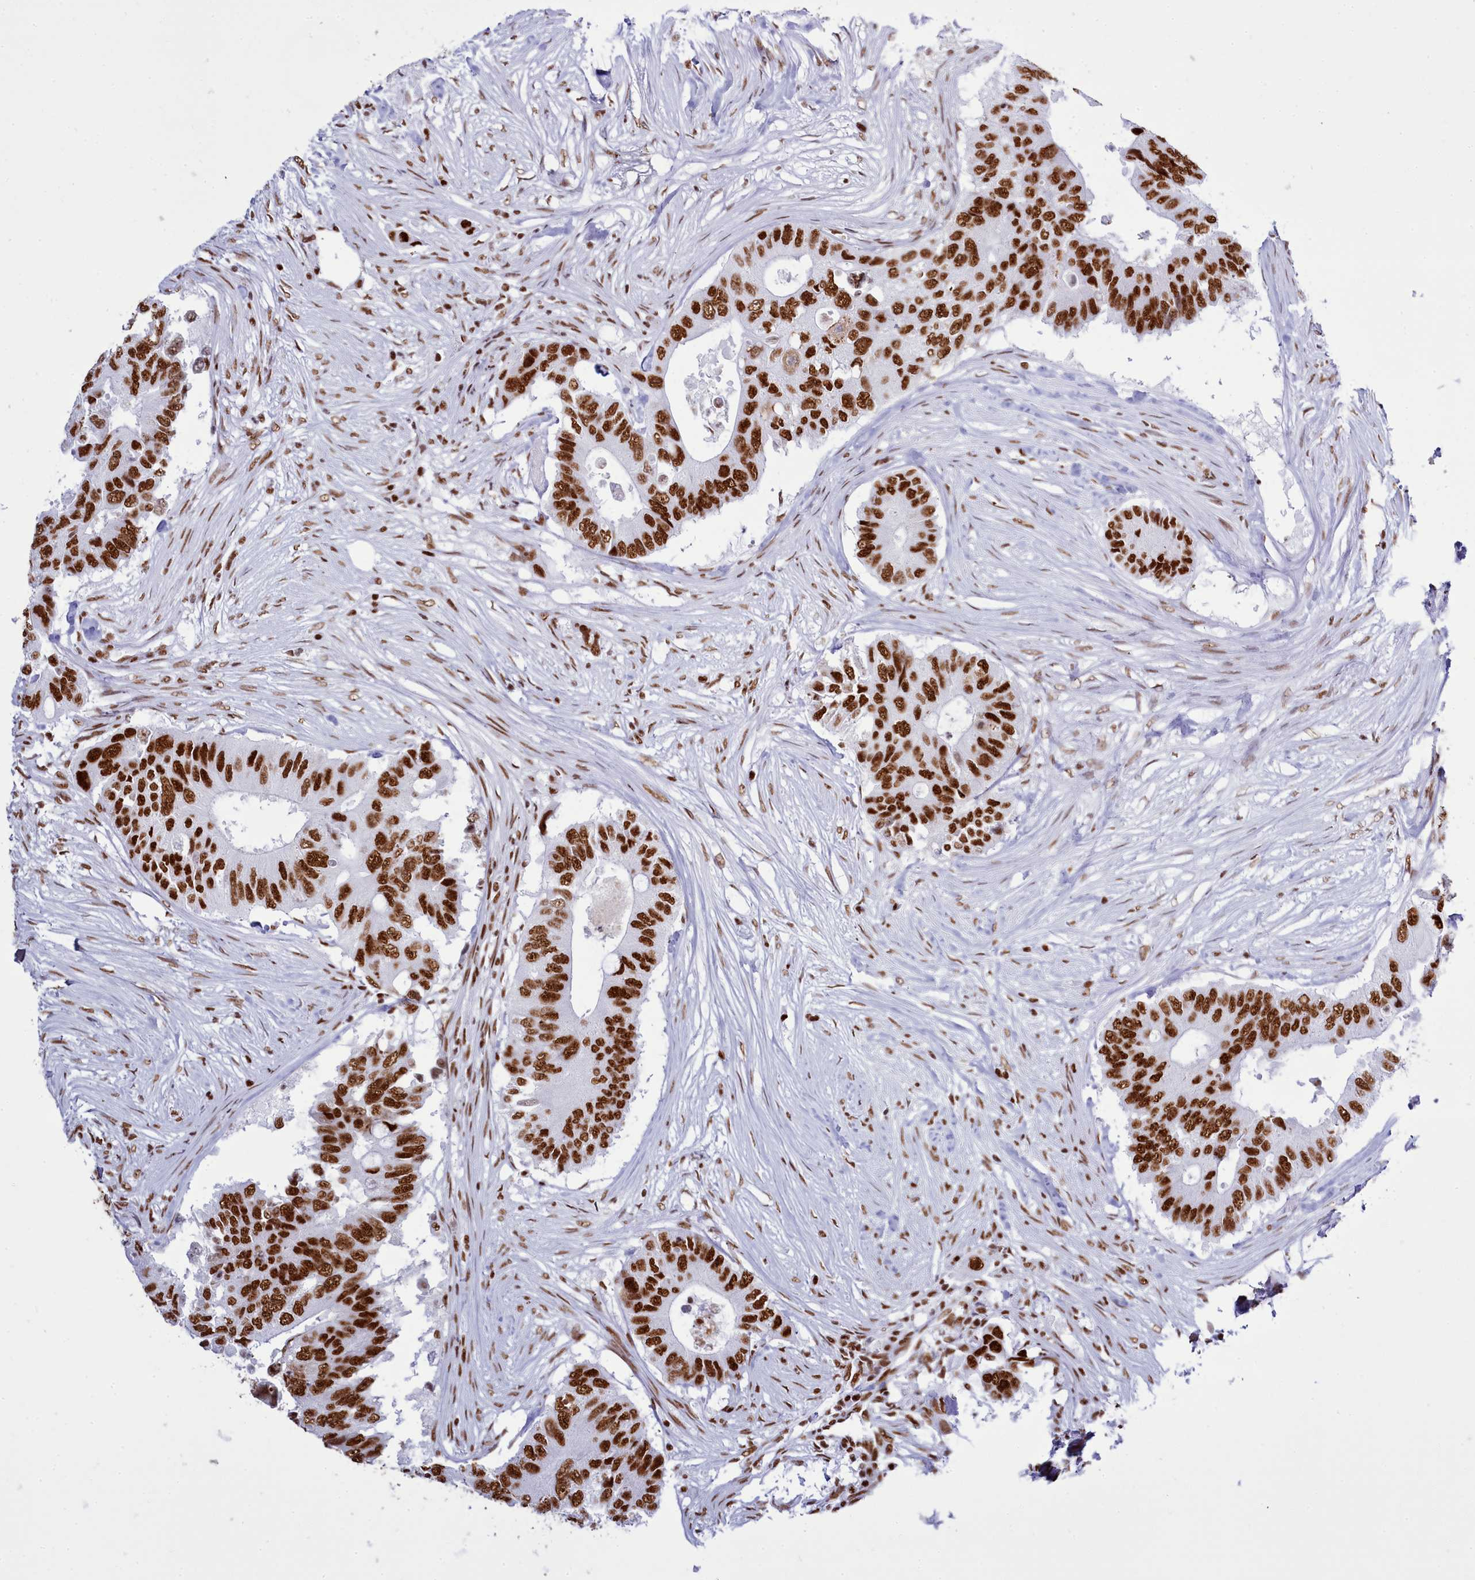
{"staining": {"intensity": "strong", "quantity": ">75%", "location": "nuclear"}, "tissue": "colorectal cancer", "cell_type": "Tumor cells", "image_type": "cancer", "snomed": [{"axis": "morphology", "description": "Adenocarcinoma, NOS"}, {"axis": "topography", "description": "Colon"}], "caption": "Human adenocarcinoma (colorectal) stained with a brown dye reveals strong nuclear positive positivity in approximately >75% of tumor cells.", "gene": "RALY", "patient": {"sex": "male", "age": 71}}